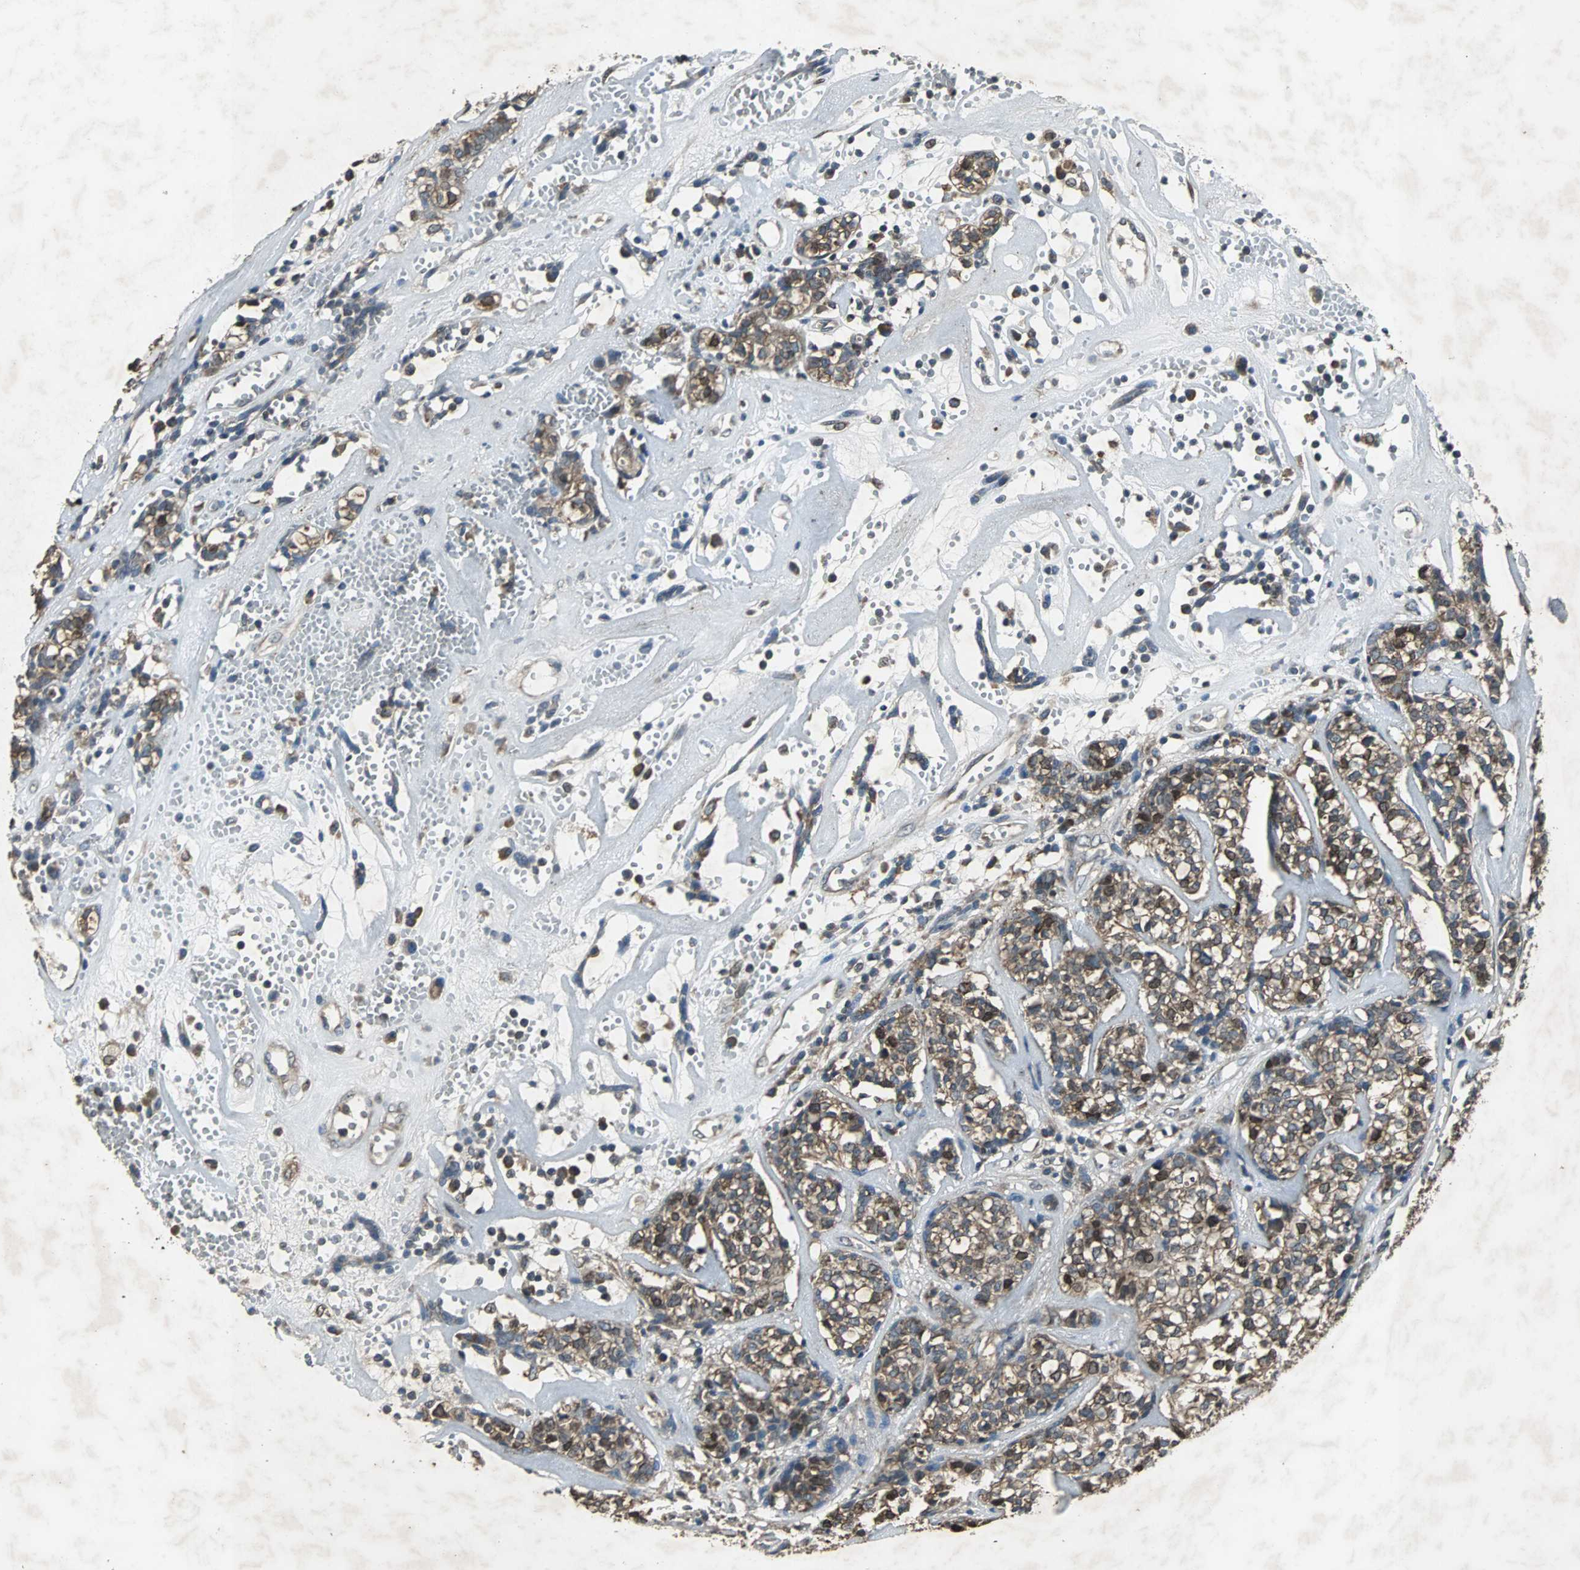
{"staining": {"intensity": "moderate", "quantity": ">75%", "location": "cytoplasmic/membranous"}, "tissue": "head and neck cancer", "cell_type": "Tumor cells", "image_type": "cancer", "snomed": [{"axis": "morphology", "description": "Adenocarcinoma, NOS"}, {"axis": "topography", "description": "Salivary gland"}, {"axis": "topography", "description": "Head-Neck"}], "caption": "Protein expression analysis of human head and neck cancer (adenocarcinoma) reveals moderate cytoplasmic/membranous positivity in approximately >75% of tumor cells. The staining is performed using DAB brown chromogen to label protein expression. The nuclei are counter-stained blue using hematoxylin.", "gene": "SOS1", "patient": {"sex": "female", "age": 65}}